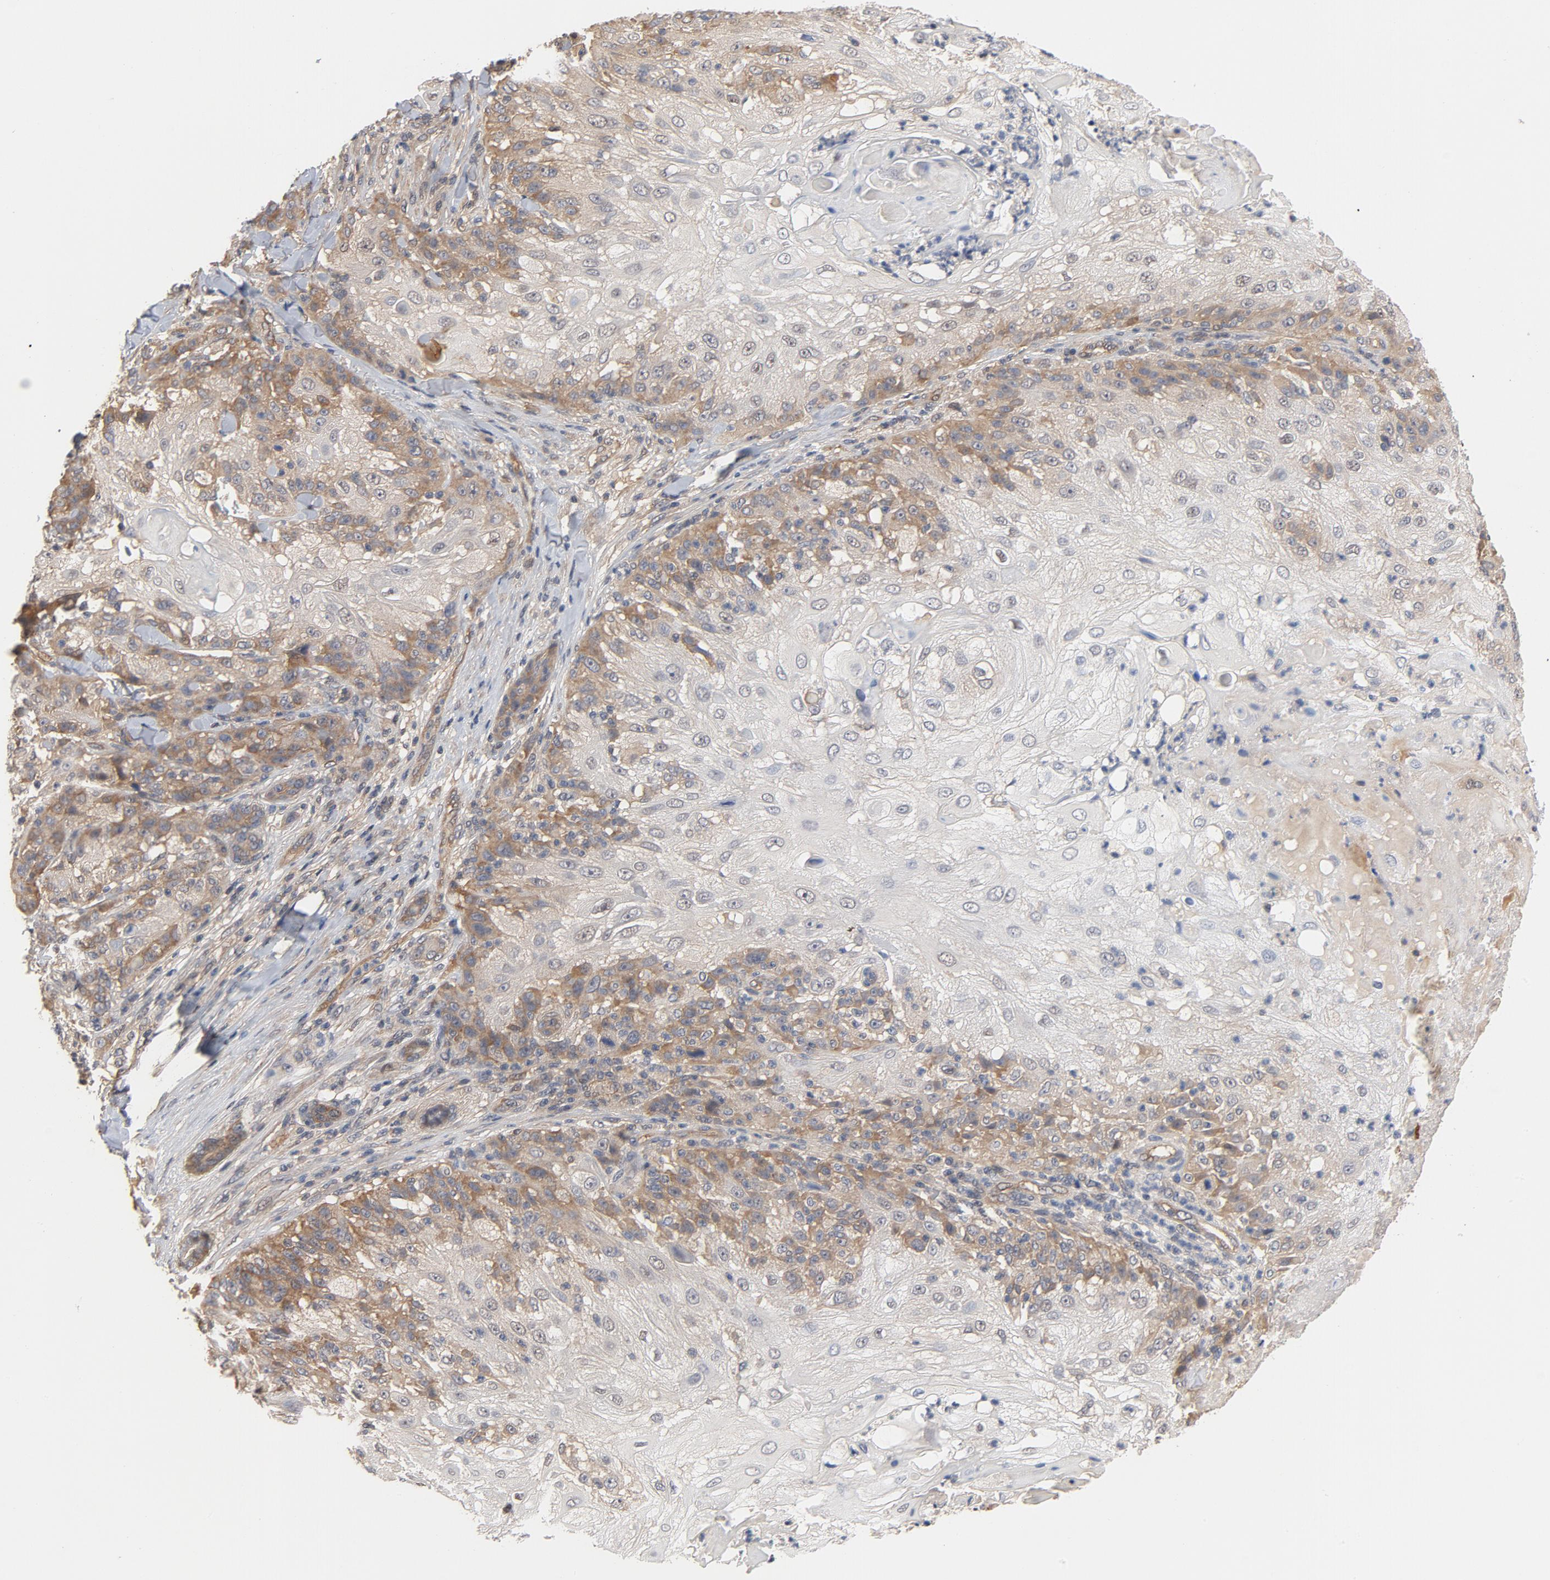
{"staining": {"intensity": "weak", "quantity": "<25%", "location": "cytoplasmic/membranous"}, "tissue": "skin cancer", "cell_type": "Tumor cells", "image_type": "cancer", "snomed": [{"axis": "morphology", "description": "Normal tissue, NOS"}, {"axis": "morphology", "description": "Squamous cell carcinoma, NOS"}, {"axis": "topography", "description": "Skin"}], "caption": "Image shows no significant protein positivity in tumor cells of skin squamous cell carcinoma.", "gene": "PITPNM2", "patient": {"sex": "female", "age": 83}}